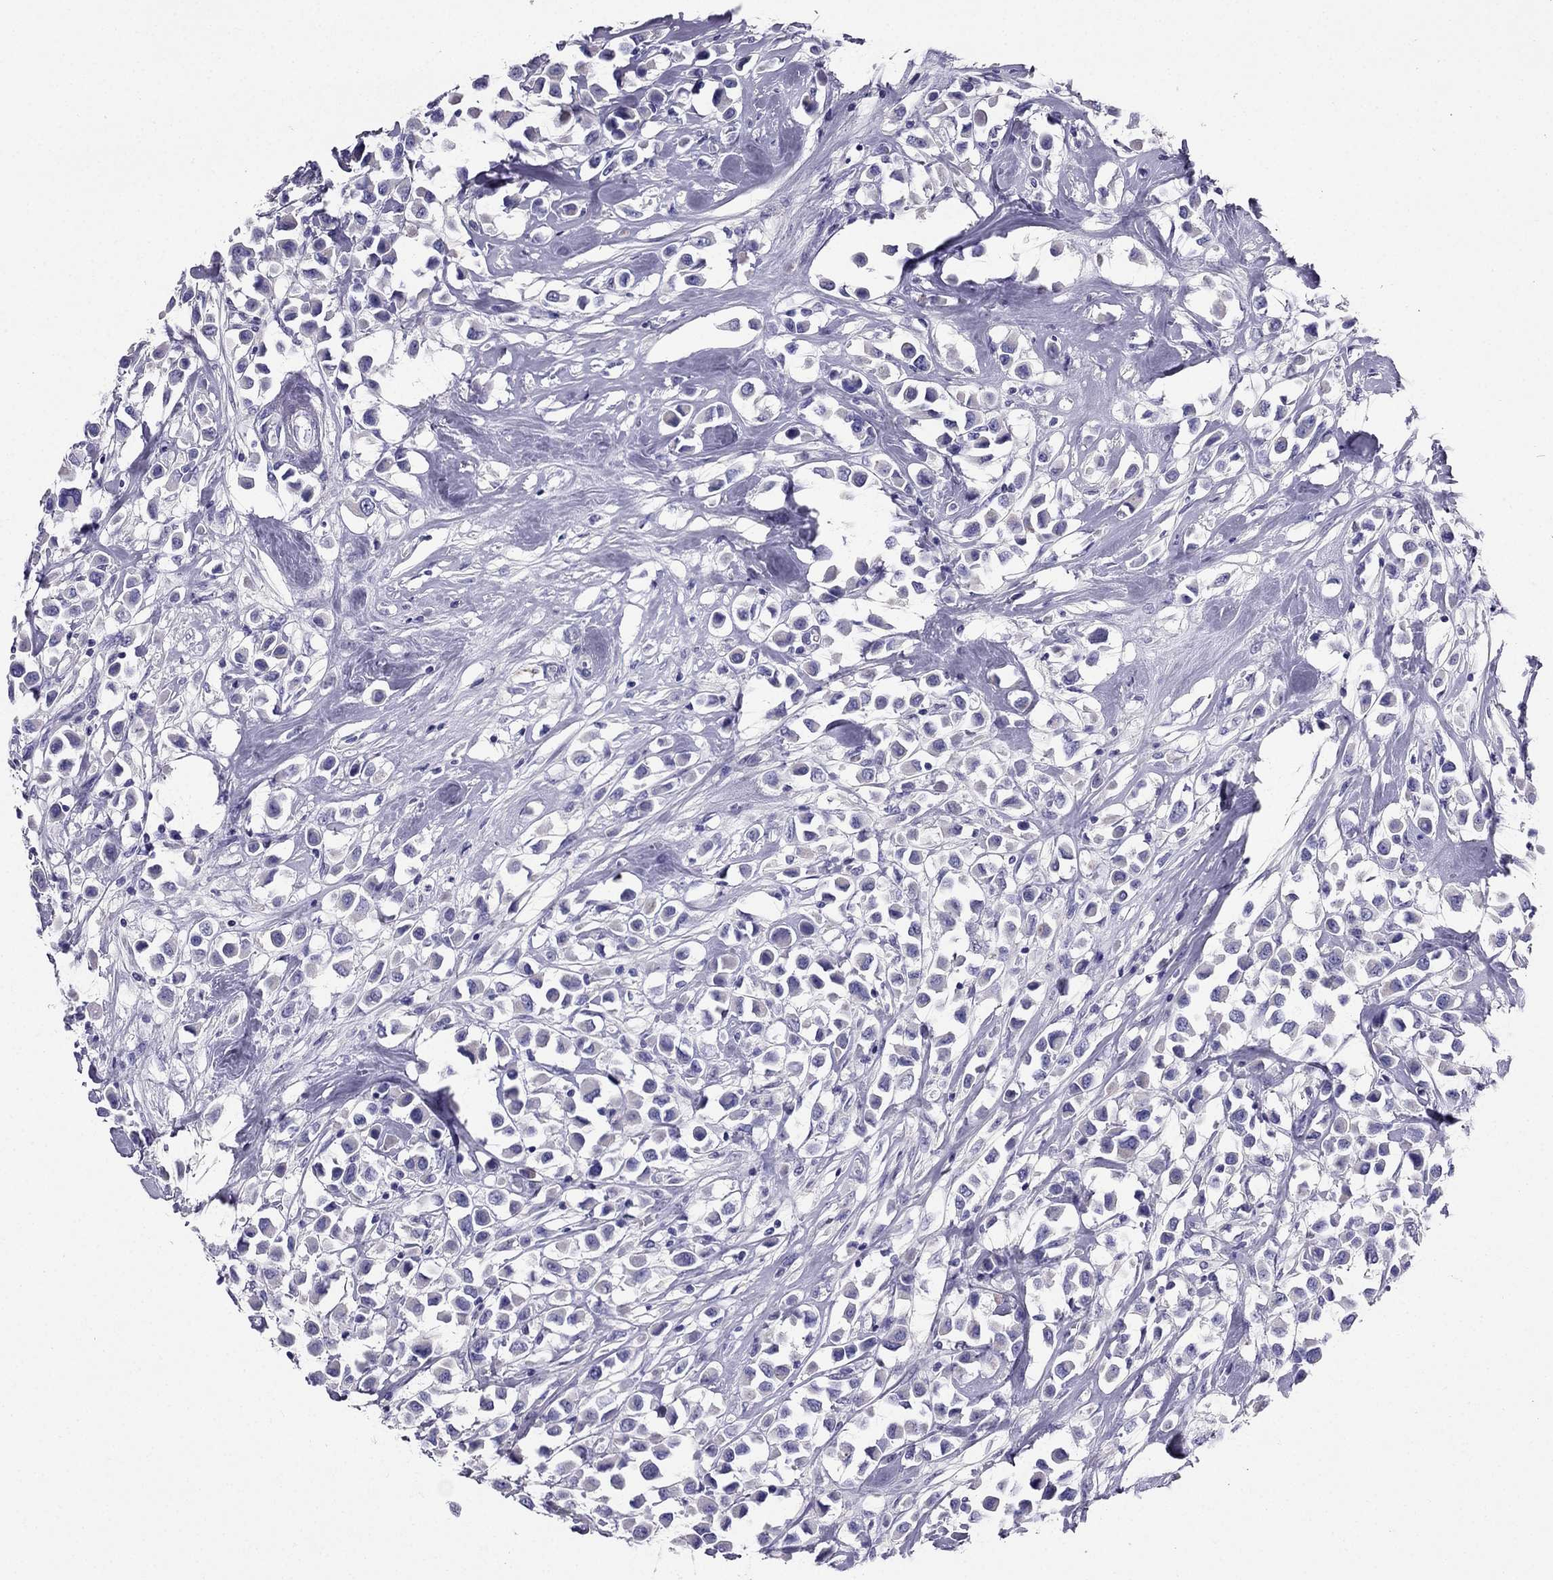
{"staining": {"intensity": "negative", "quantity": "none", "location": "none"}, "tissue": "breast cancer", "cell_type": "Tumor cells", "image_type": "cancer", "snomed": [{"axis": "morphology", "description": "Duct carcinoma"}, {"axis": "topography", "description": "Breast"}], "caption": "Tumor cells show no significant positivity in breast infiltrating ductal carcinoma.", "gene": "PTH", "patient": {"sex": "female", "age": 61}}